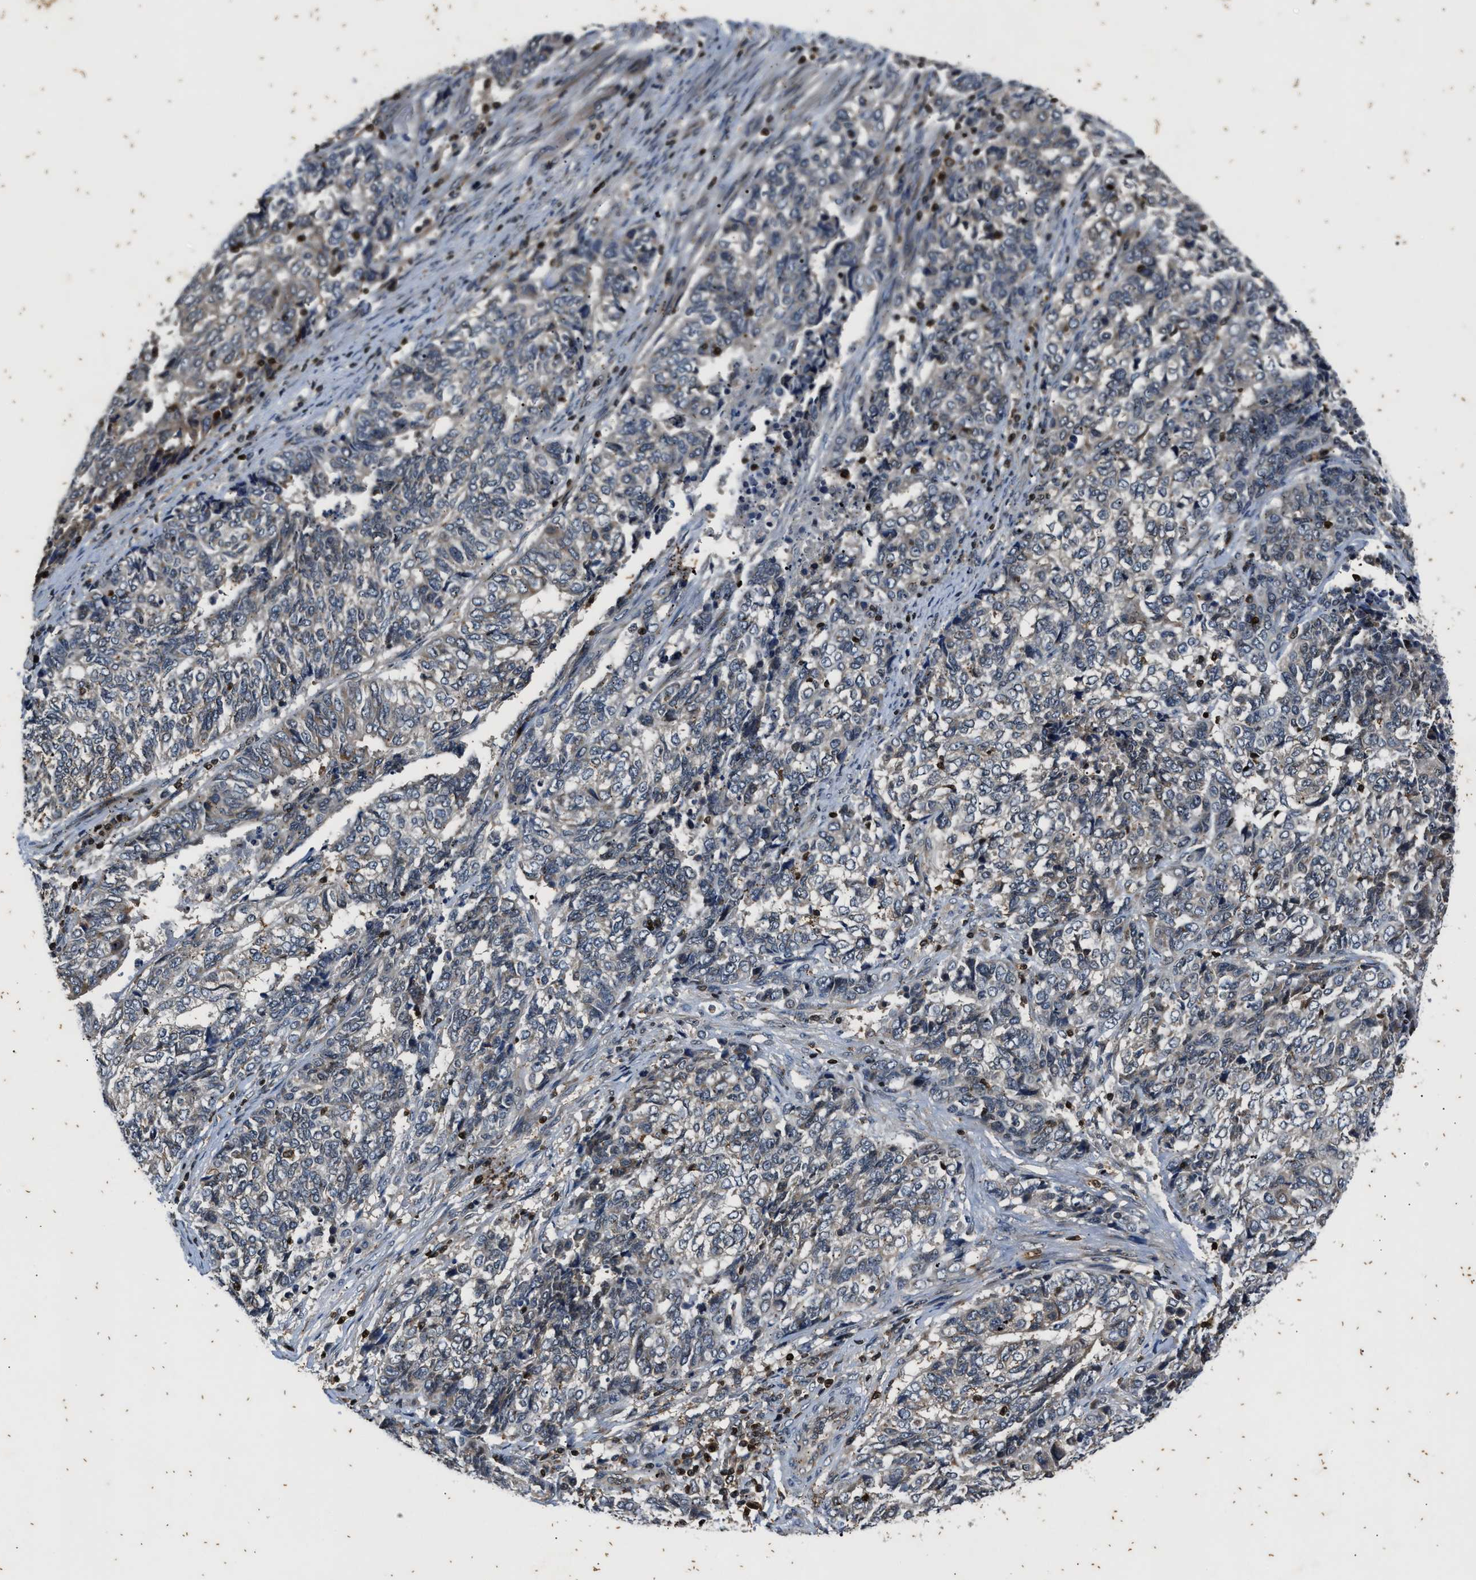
{"staining": {"intensity": "weak", "quantity": "<25%", "location": "cytoplasmic/membranous"}, "tissue": "endometrial cancer", "cell_type": "Tumor cells", "image_type": "cancer", "snomed": [{"axis": "morphology", "description": "Adenocarcinoma, NOS"}, {"axis": "topography", "description": "Endometrium"}], "caption": "Immunohistochemical staining of human endometrial cancer reveals no significant positivity in tumor cells. (Immunohistochemistry (ihc), brightfield microscopy, high magnification).", "gene": "PTPN7", "patient": {"sex": "female", "age": 80}}